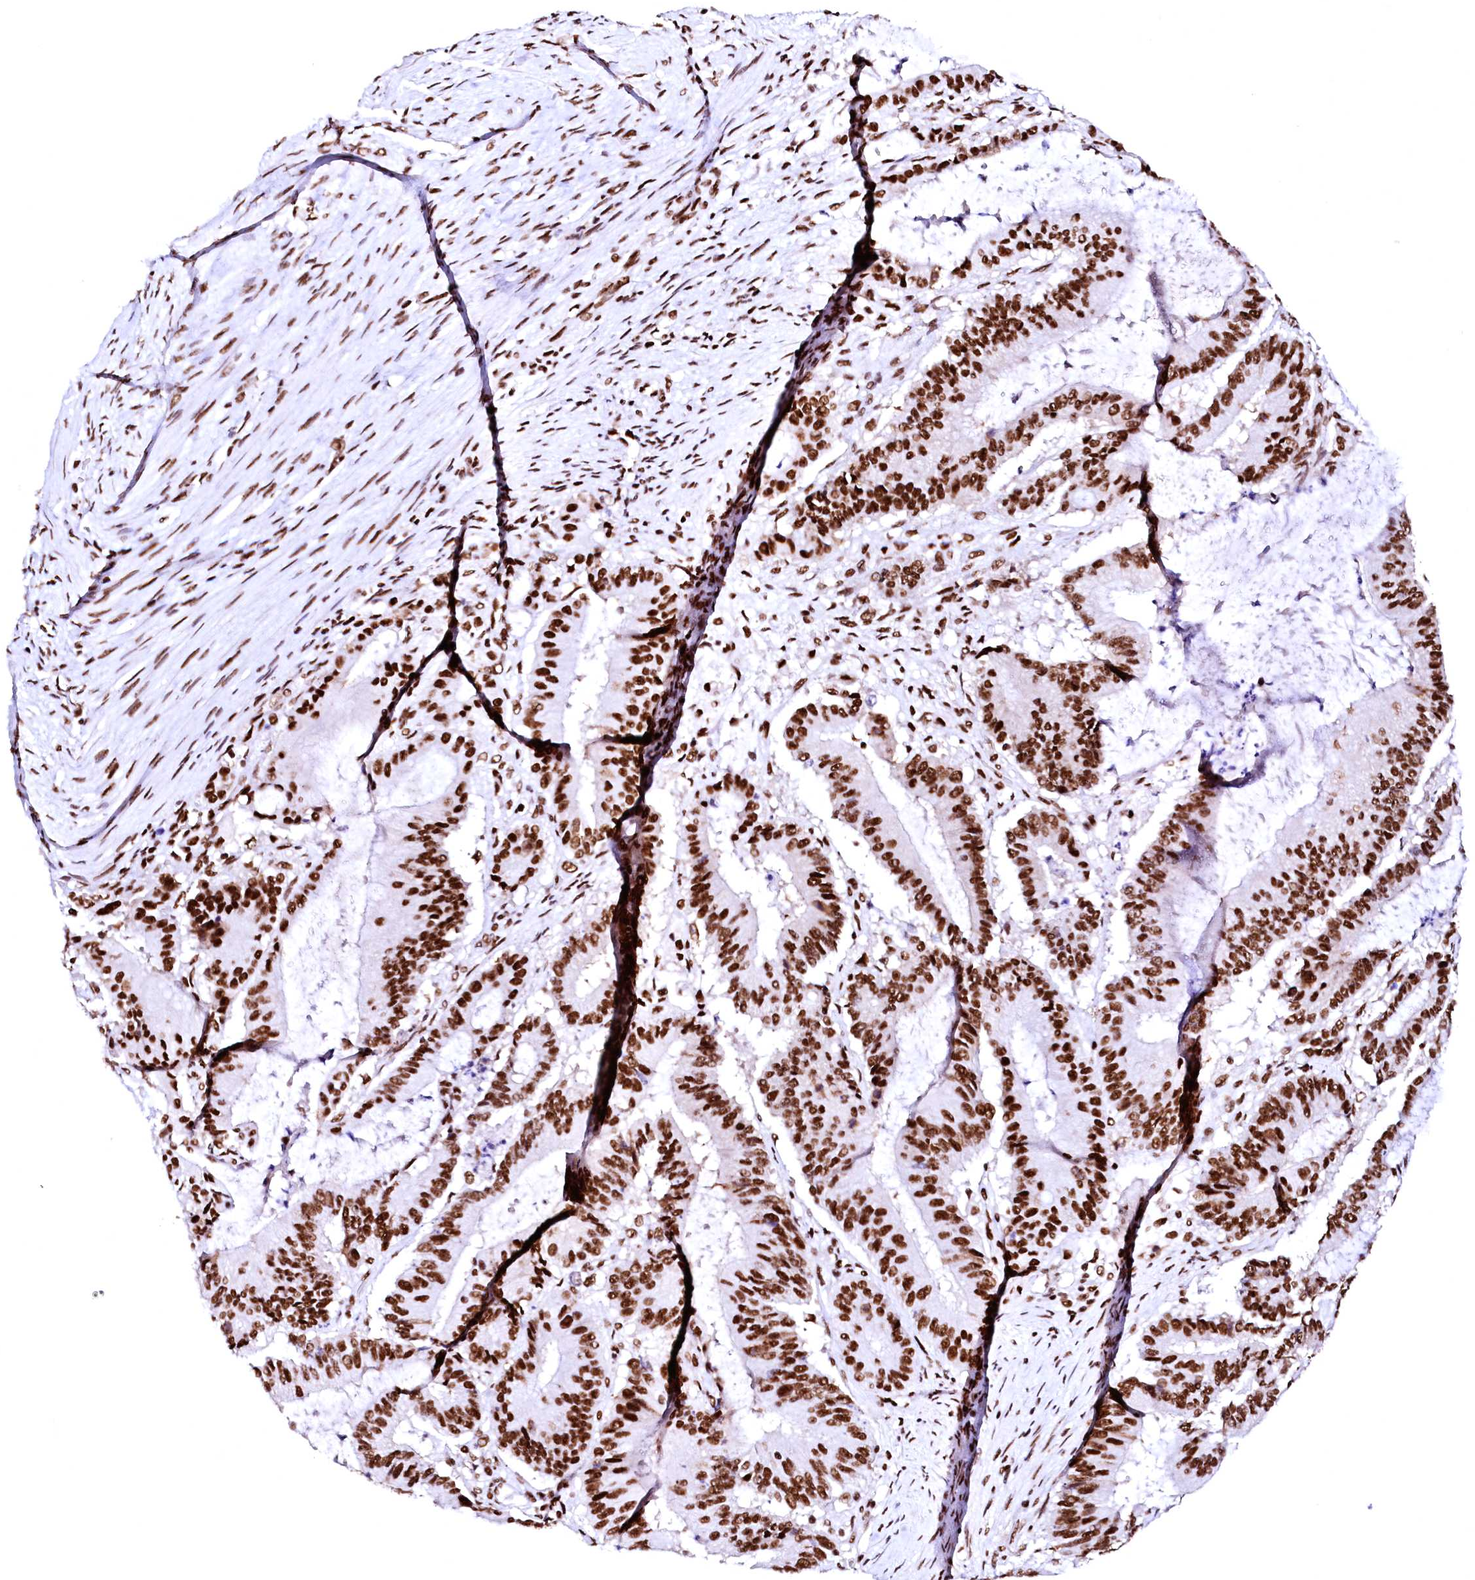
{"staining": {"intensity": "strong", "quantity": ">75%", "location": "nuclear"}, "tissue": "liver cancer", "cell_type": "Tumor cells", "image_type": "cancer", "snomed": [{"axis": "morphology", "description": "Normal tissue, NOS"}, {"axis": "morphology", "description": "Cholangiocarcinoma"}, {"axis": "topography", "description": "Liver"}, {"axis": "topography", "description": "Peripheral nerve tissue"}], "caption": "Liver cancer stained for a protein (brown) shows strong nuclear positive positivity in about >75% of tumor cells.", "gene": "CPSF6", "patient": {"sex": "female", "age": 73}}